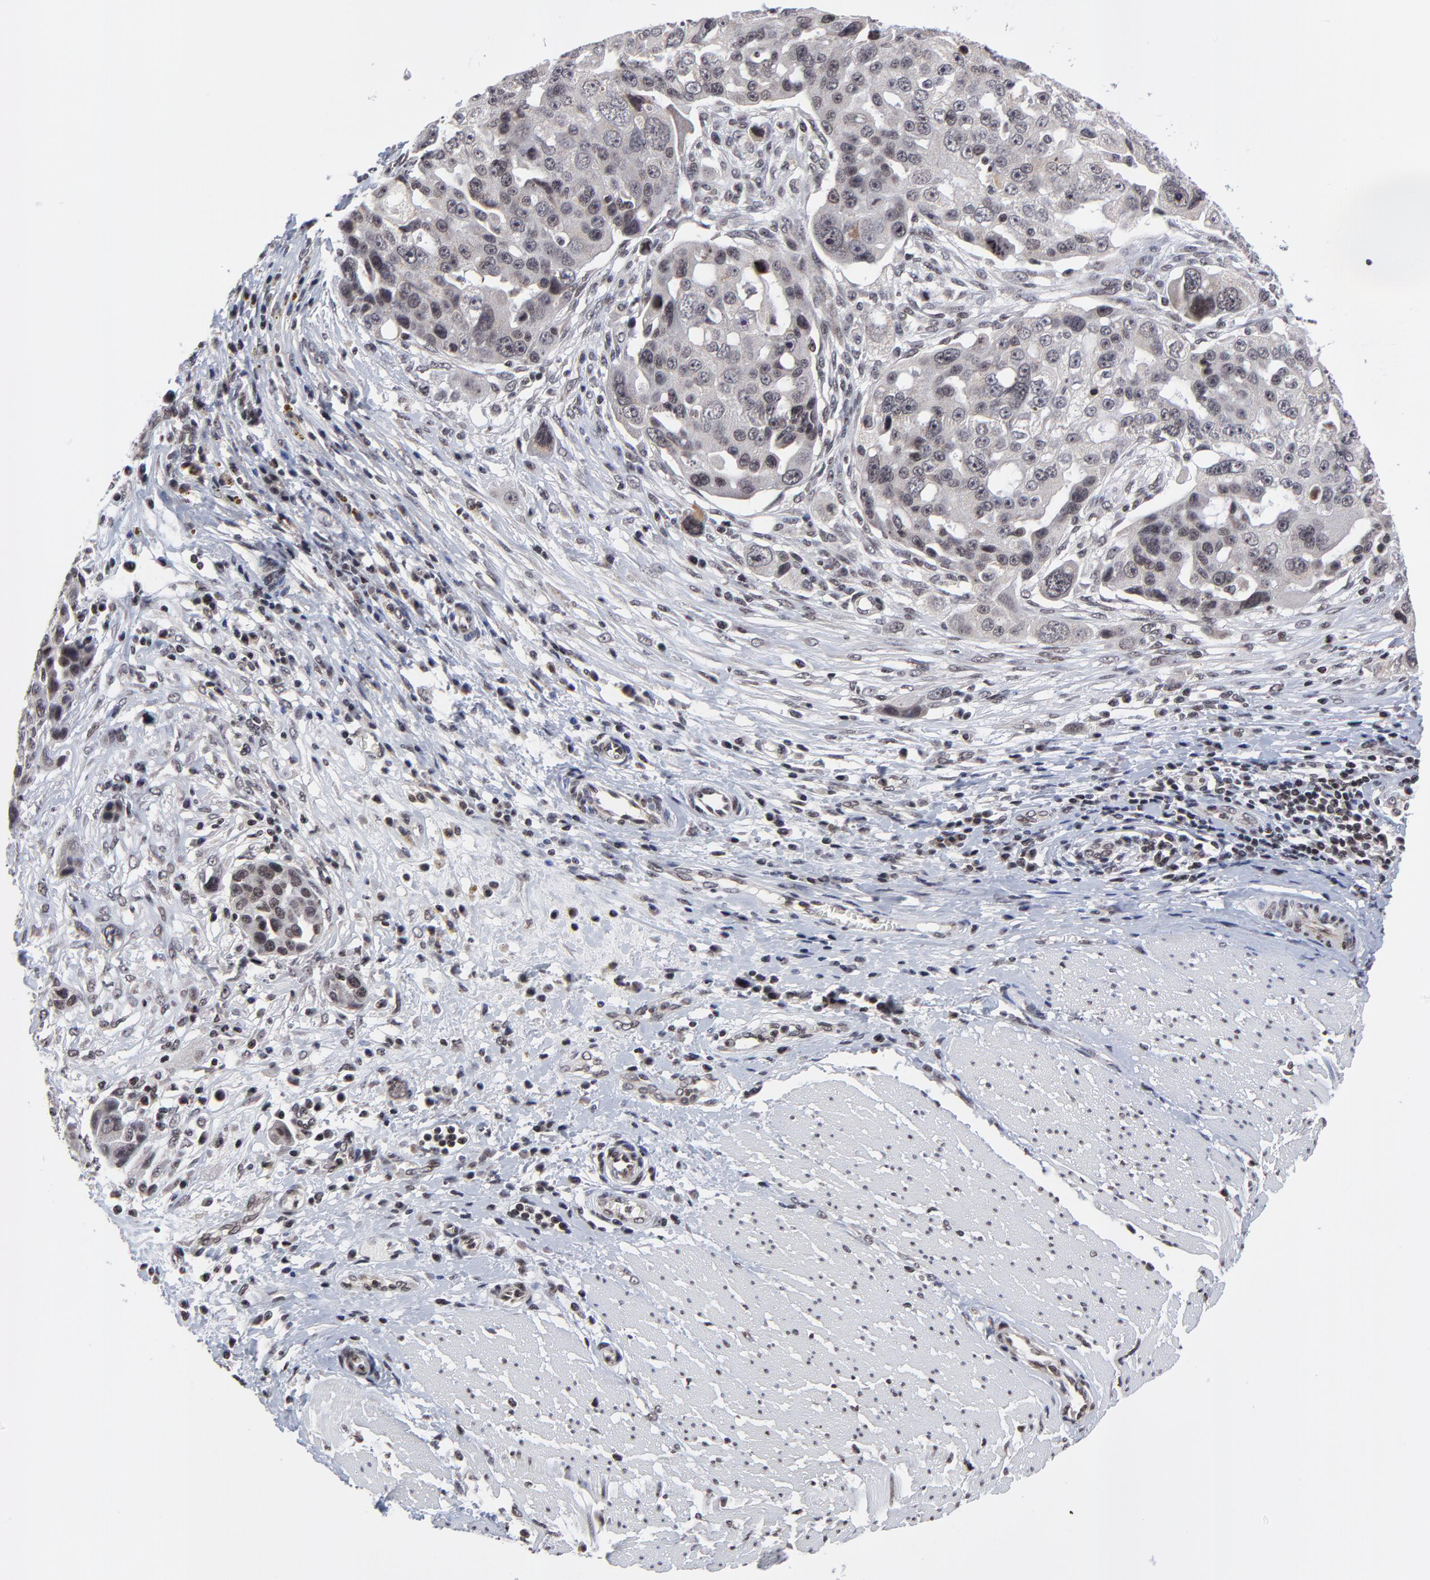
{"staining": {"intensity": "weak", "quantity": "25%-75%", "location": "cytoplasmic/membranous"}, "tissue": "ovarian cancer", "cell_type": "Tumor cells", "image_type": "cancer", "snomed": [{"axis": "morphology", "description": "Carcinoma, endometroid"}, {"axis": "topography", "description": "Ovary"}], "caption": "Immunohistochemical staining of ovarian cancer shows weak cytoplasmic/membranous protein positivity in approximately 25%-75% of tumor cells.", "gene": "ZNF777", "patient": {"sex": "female", "age": 75}}